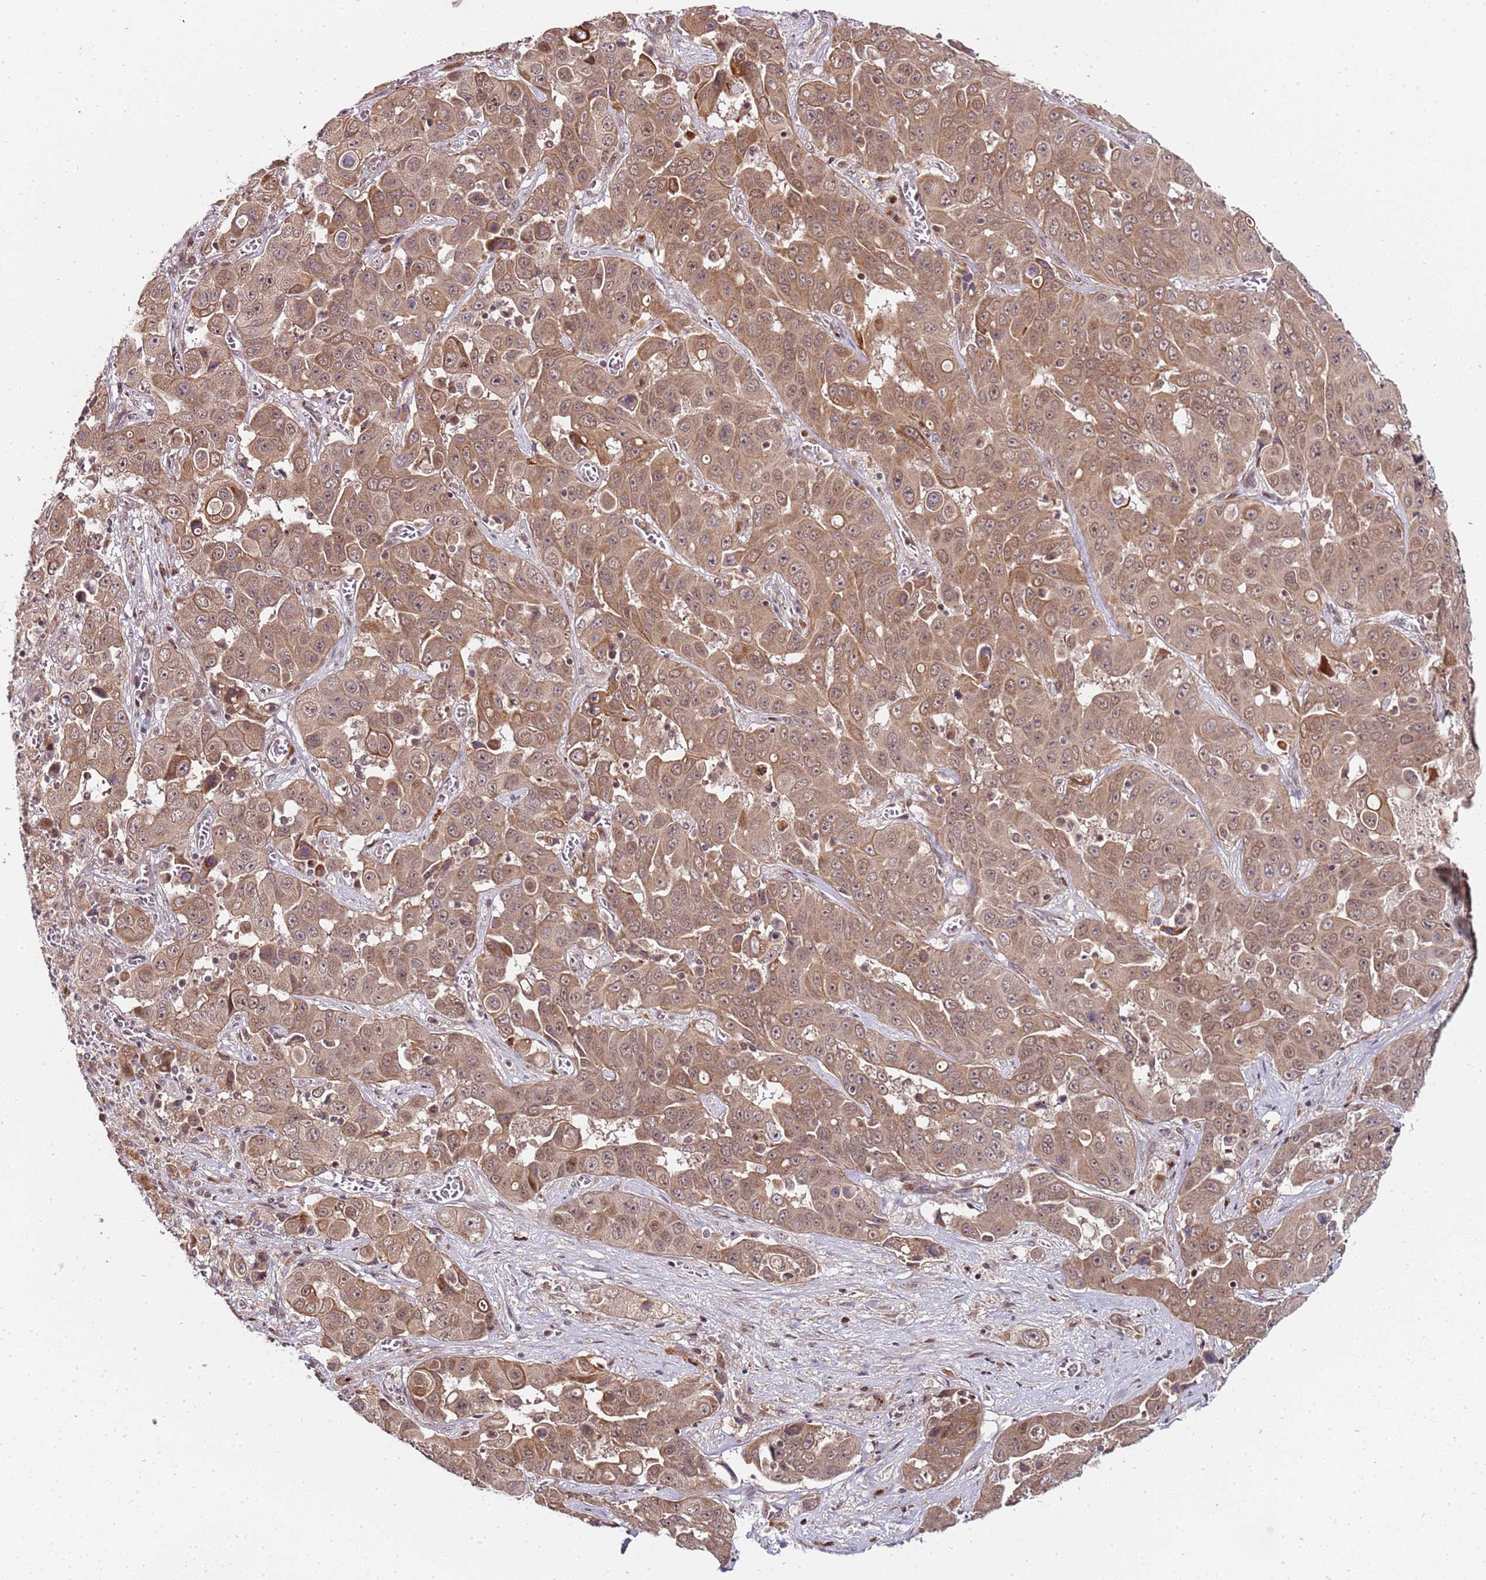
{"staining": {"intensity": "moderate", "quantity": ">75%", "location": "cytoplasmic/membranous,nuclear"}, "tissue": "liver cancer", "cell_type": "Tumor cells", "image_type": "cancer", "snomed": [{"axis": "morphology", "description": "Cholangiocarcinoma"}, {"axis": "topography", "description": "Liver"}], "caption": "Liver cancer tissue shows moderate cytoplasmic/membranous and nuclear expression in about >75% of tumor cells", "gene": "EDC3", "patient": {"sex": "female", "age": 52}}